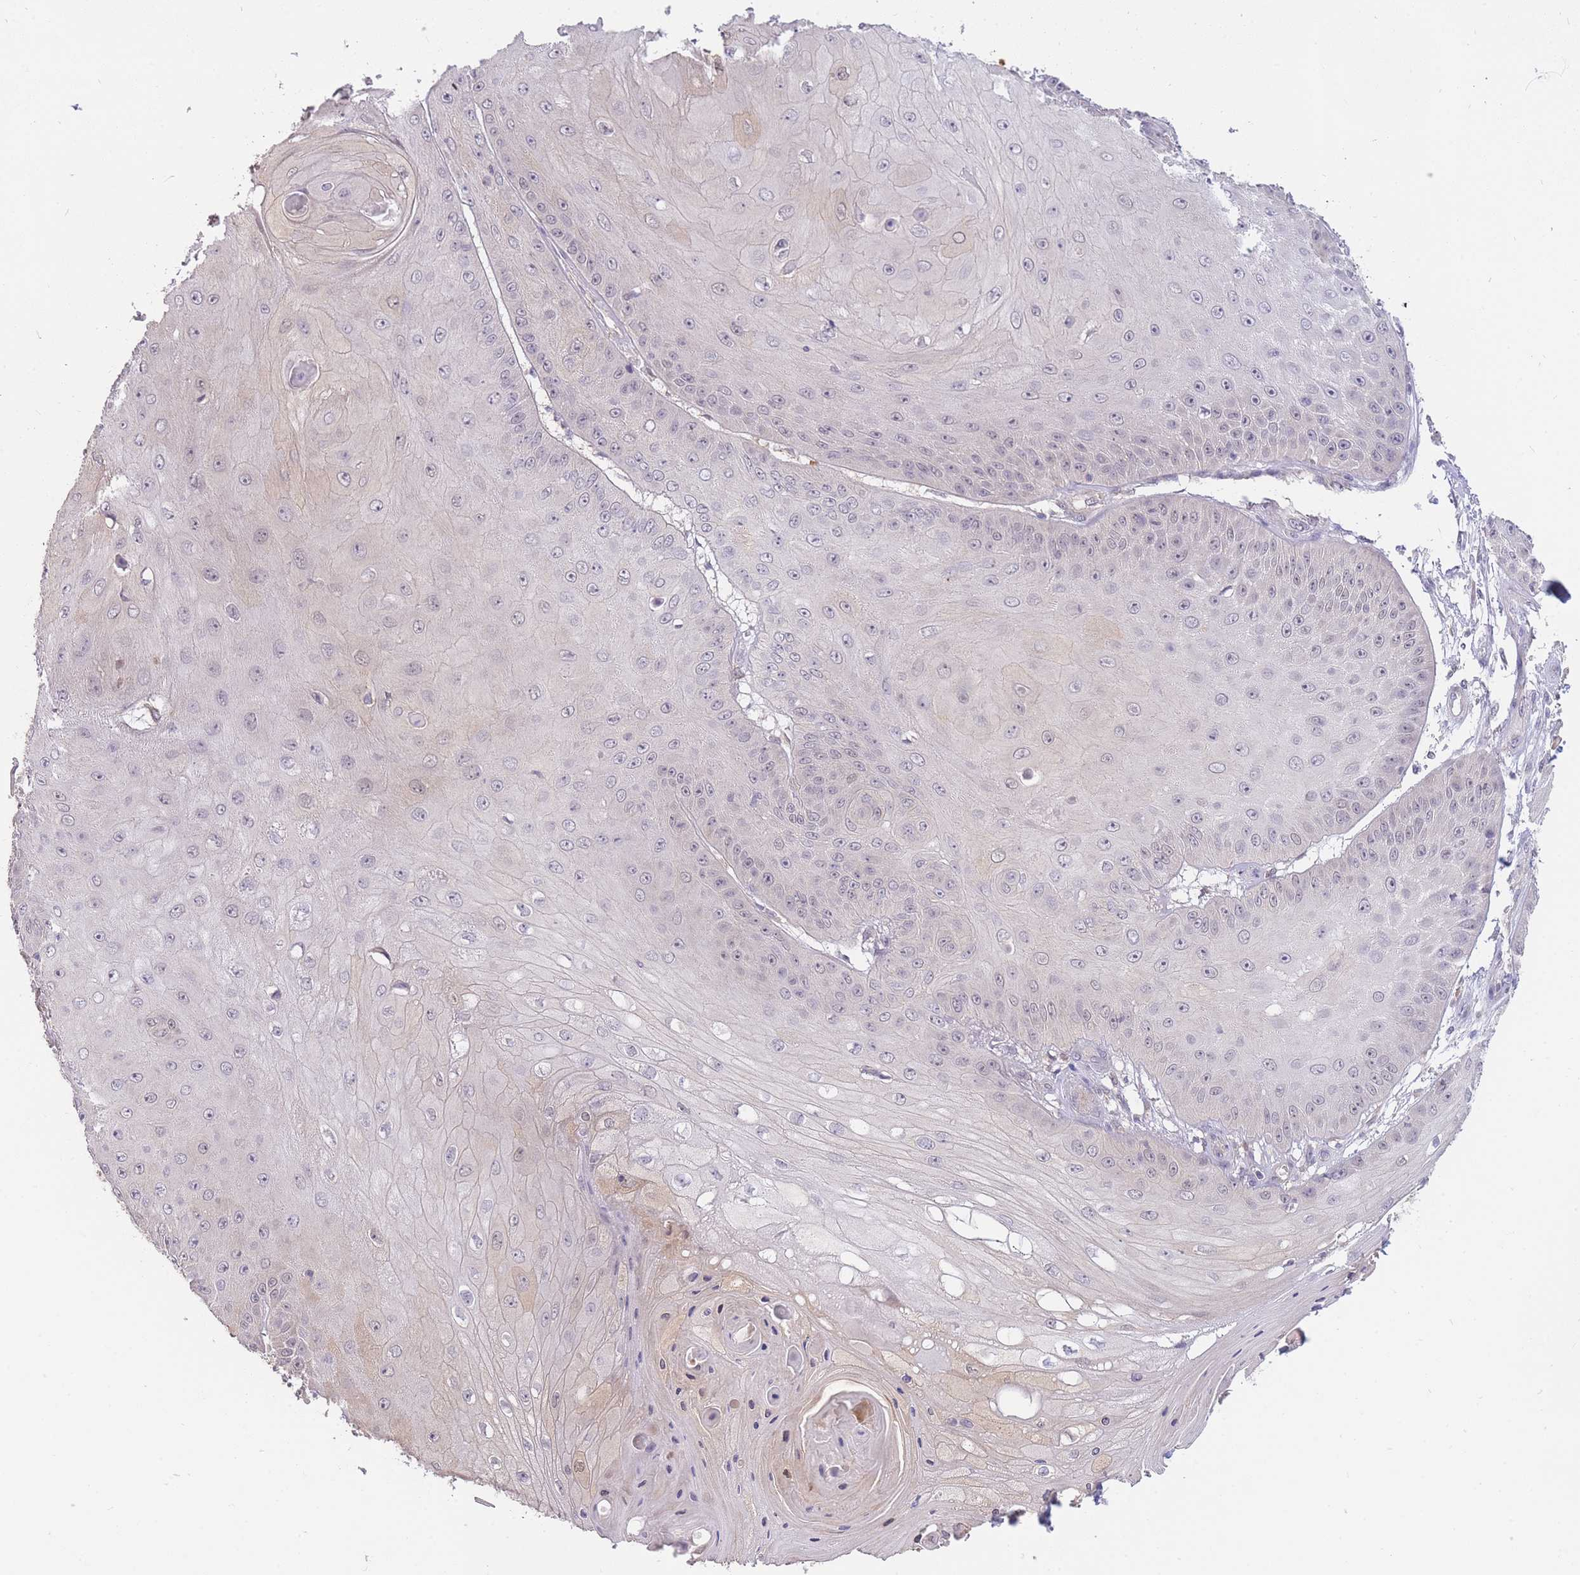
{"staining": {"intensity": "negative", "quantity": "none", "location": "none"}, "tissue": "skin cancer", "cell_type": "Tumor cells", "image_type": "cancer", "snomed": [{"axis": "morphology", "description": "Squamous cell carcinoma, NOS"}, {"axis": "topography", "description": "Skin"}], "caption": "There is no significant positivity in tumor cells of skin cancer (squamous cell carcinoma).", "gene": "SMC6", "patient": {"sex": "male", "age": 70}}